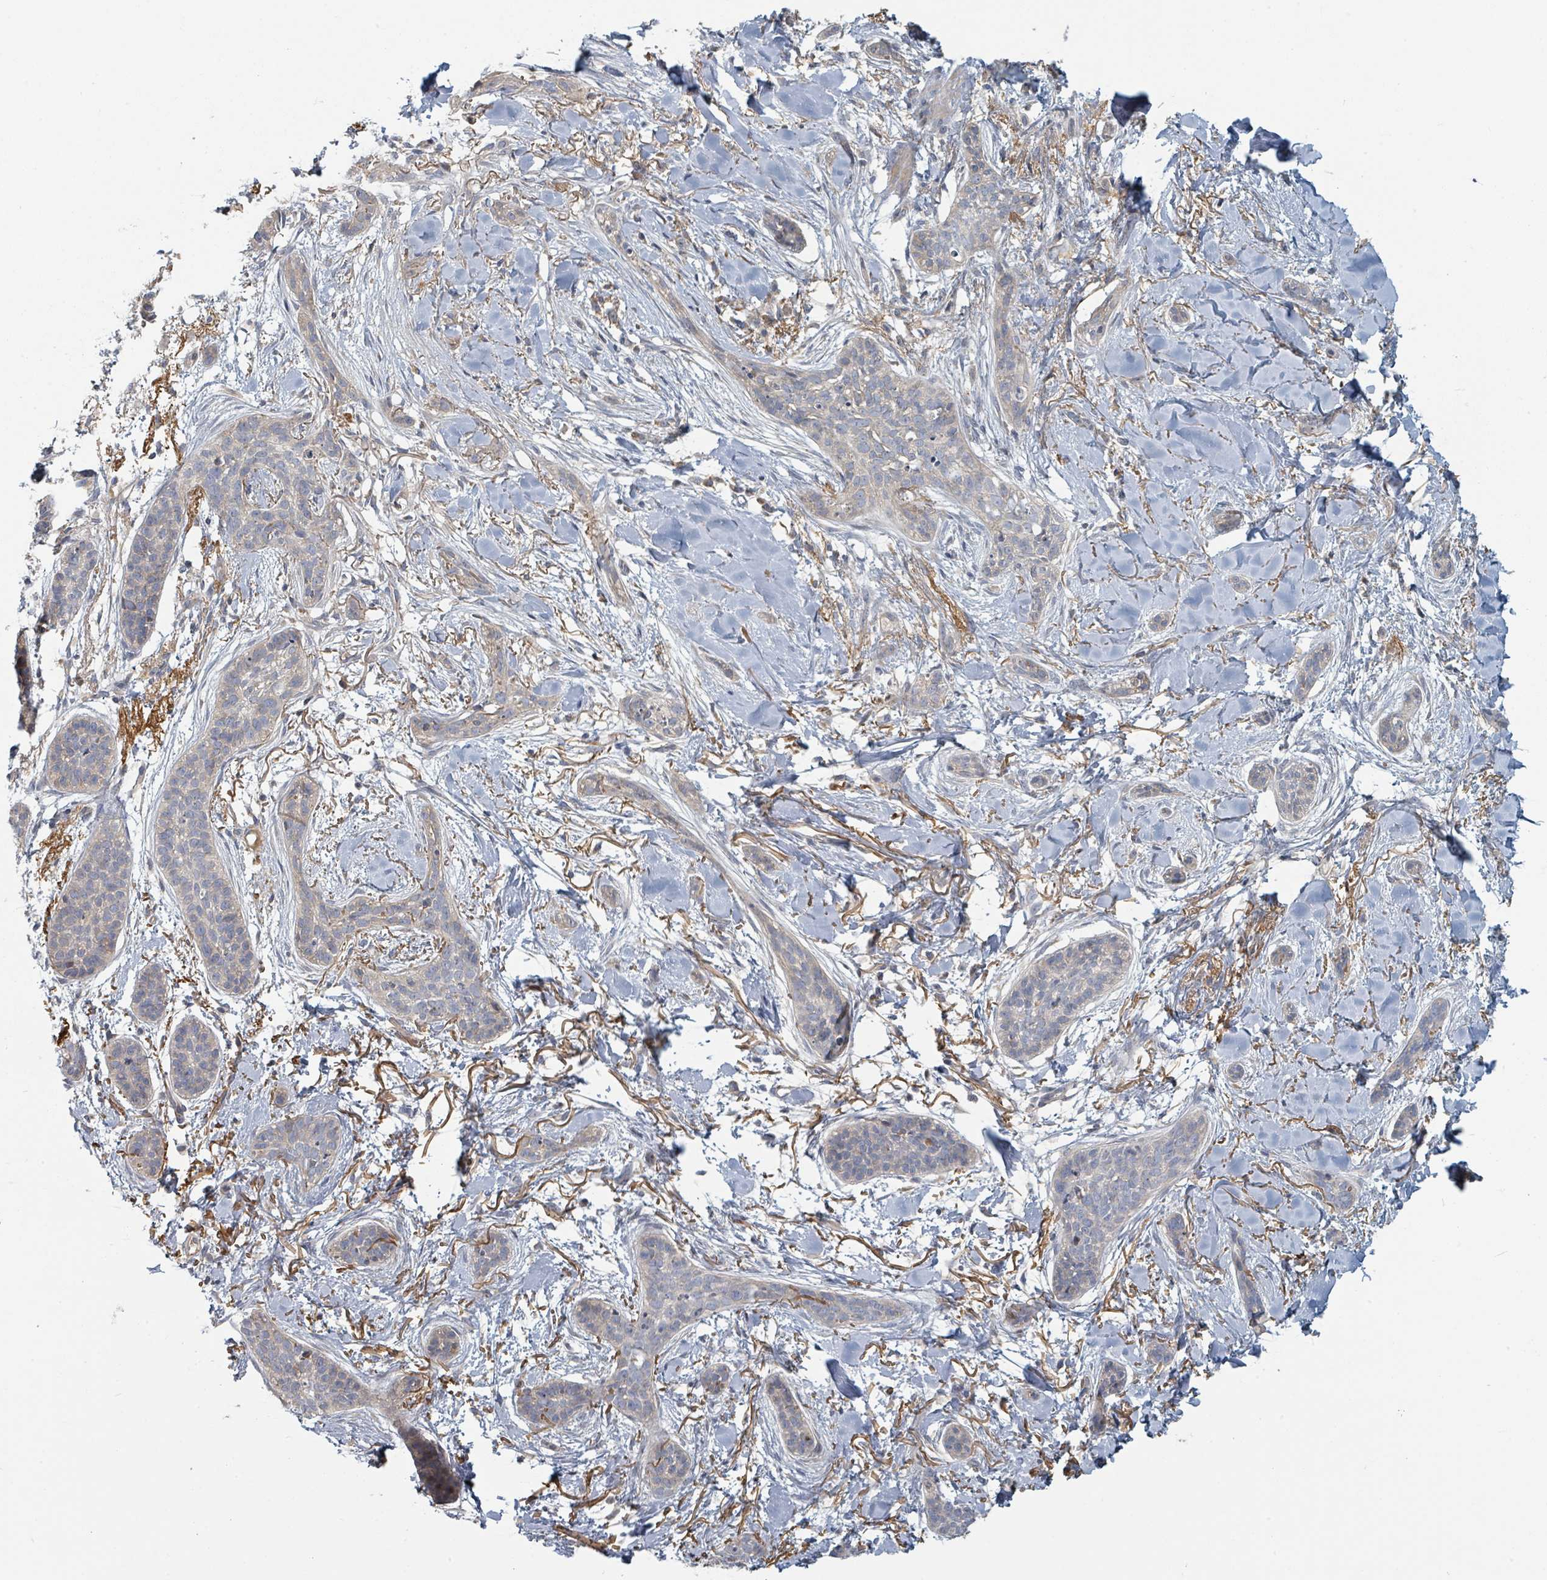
{"staining": {"intensity": "negative", "quantity": "none", "location": "none"}, "tissue": "skin cancer", "cell_type": "Tumor cells", "image_type": "cancer", "snomed": [{"axis": "morphology", "description": "Basal cell carcinoma"}, {"axis": "topography", "description": "Skin"}], "caption": "Tumor cells are negative for brown protein staining in basal cell carcinoma (skin).", "gene": "TRPC4AP", "patient": {"sex": "male", "age": 52}}